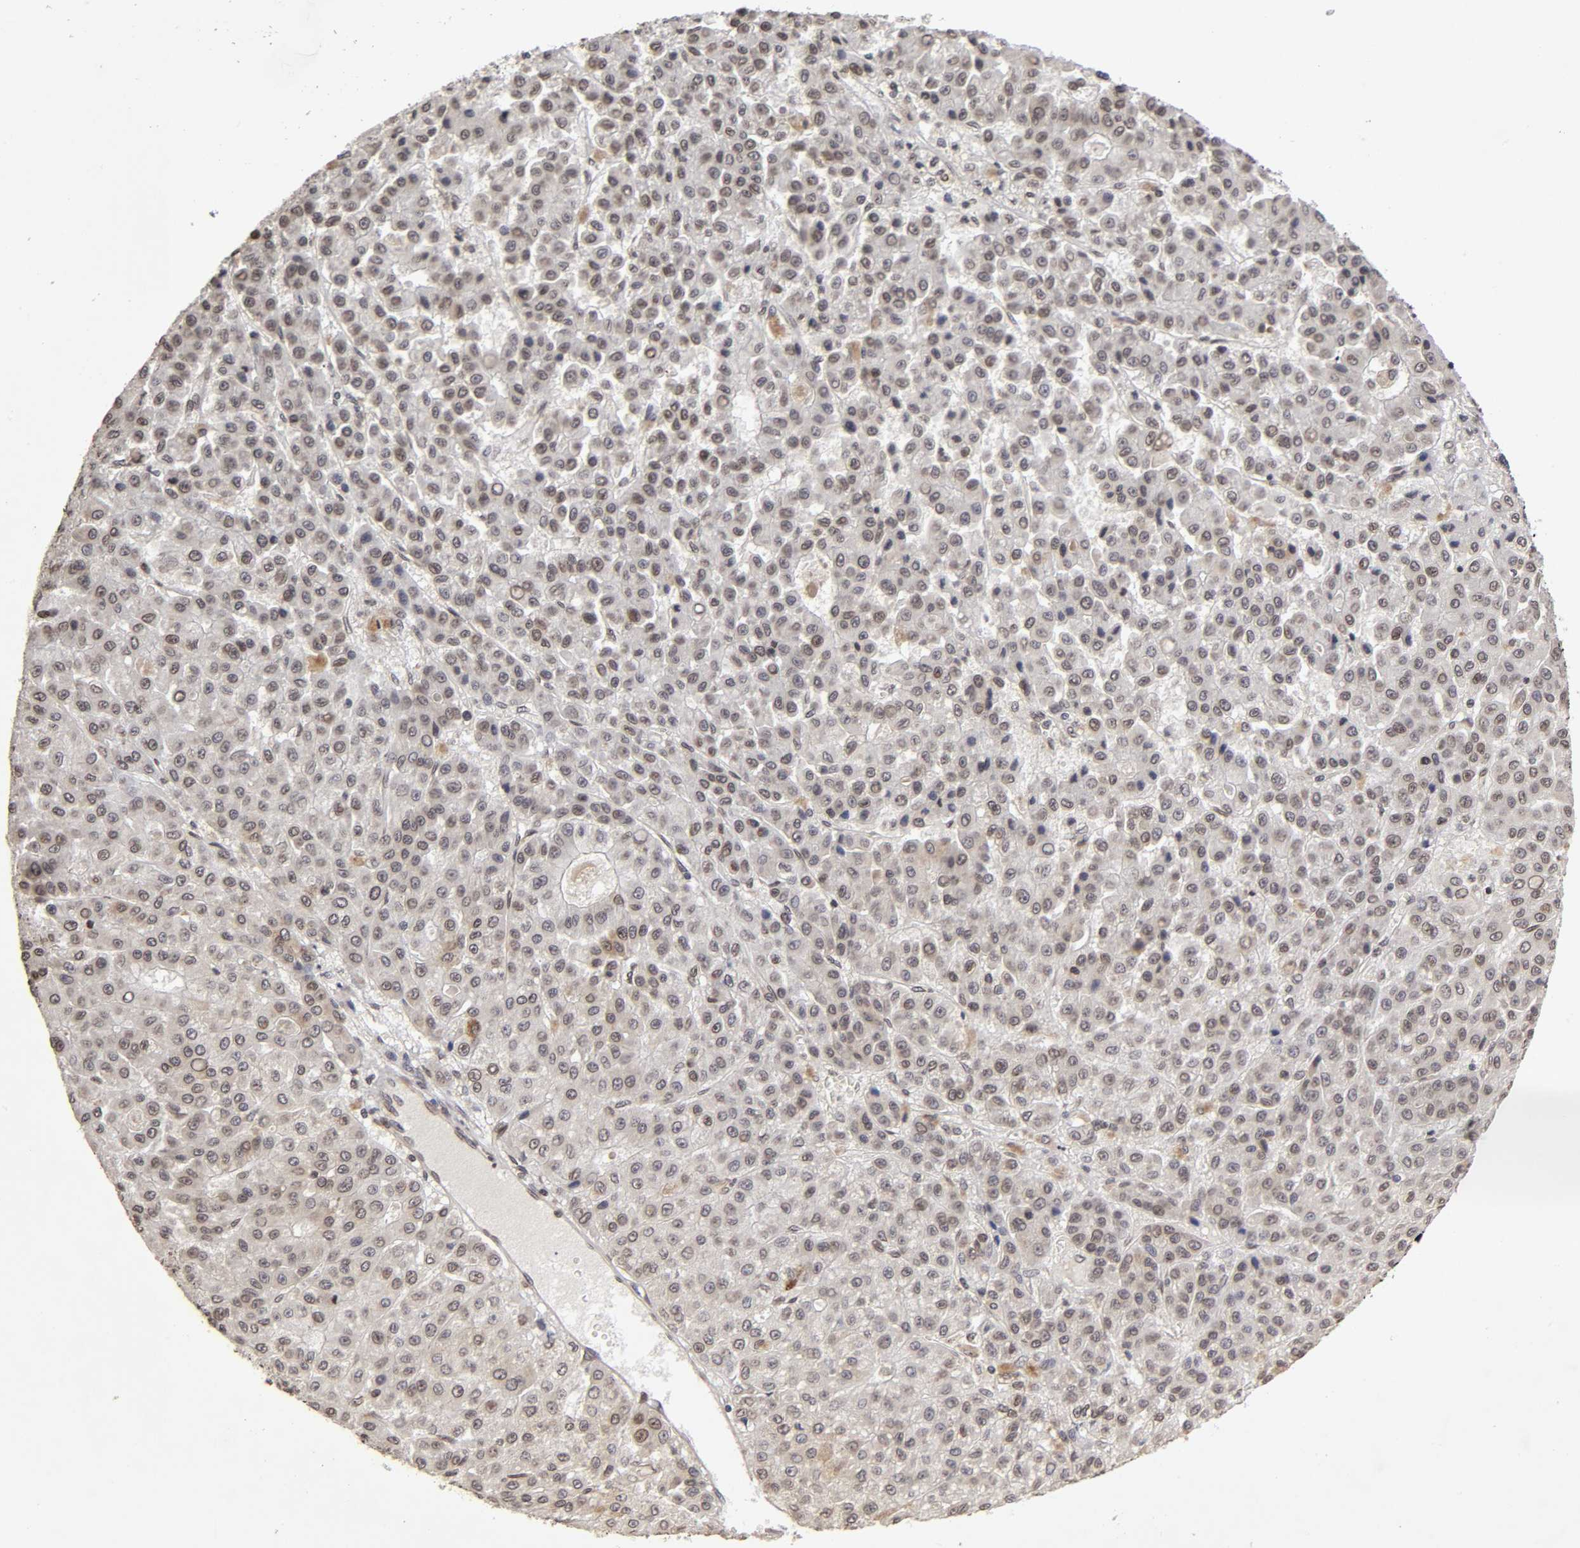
{"staining": {"intensity": "negative", "quantity": "none", "location": "none"}, "tissue": "liver cancer", "cell_type": "Tumor cells", "image_type": "cancer", "snomed": [{"axis": "morphology", "description": "Carcinoma, Hepatocellular, NOS"}, {"axis": "topography", "description": "Liver"}], "caption": "Tumor cells are negative for brown protein staining in hepatocellular carcinoma (liver).", "gene": "MLLT6", "patient": {"sex": "male", "age": 70}}